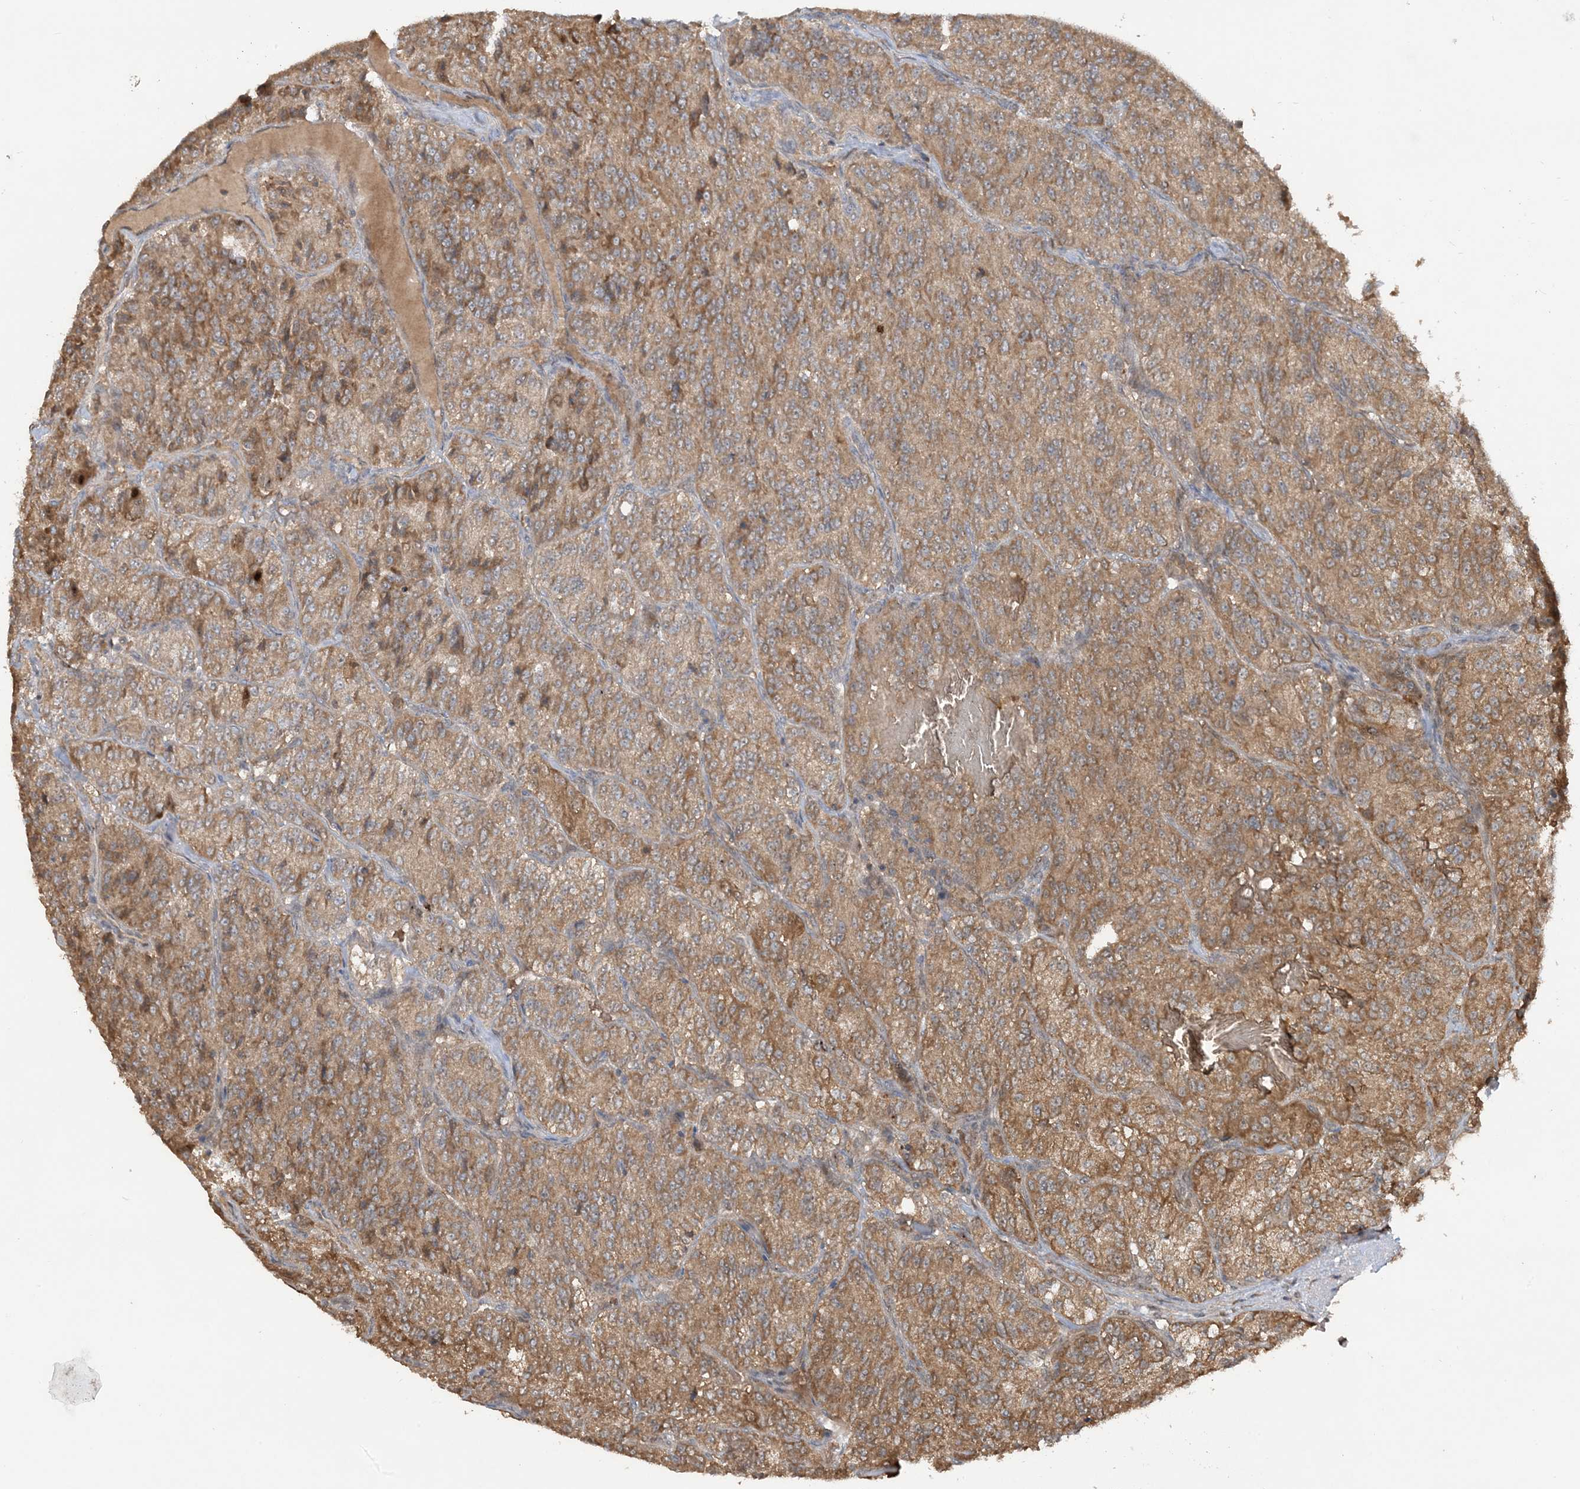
{"staining": {"intensity": "moderate", "quantity": ">75%", "location": "cytoplasmic/membranous"}, "tissue": "renal cancer", "cell_type": "Tumor cells", "image_type": "cancer", "snomed": [{"axis": "morphology", "description": "Adenocarcinoma, NOS"}, {"axis": "topography", "description": "Kidney"}], "caption": "Protein staining shows moderate cytoplasmic/membranous expression in about >75% of tumor cells in renal cancer (adenocarcinoma). The protein of interest is shown in brown color, while the nuclei are stained blue.", "gene": "PUSL1", "patient": {"sex": "female", "age": 63}}